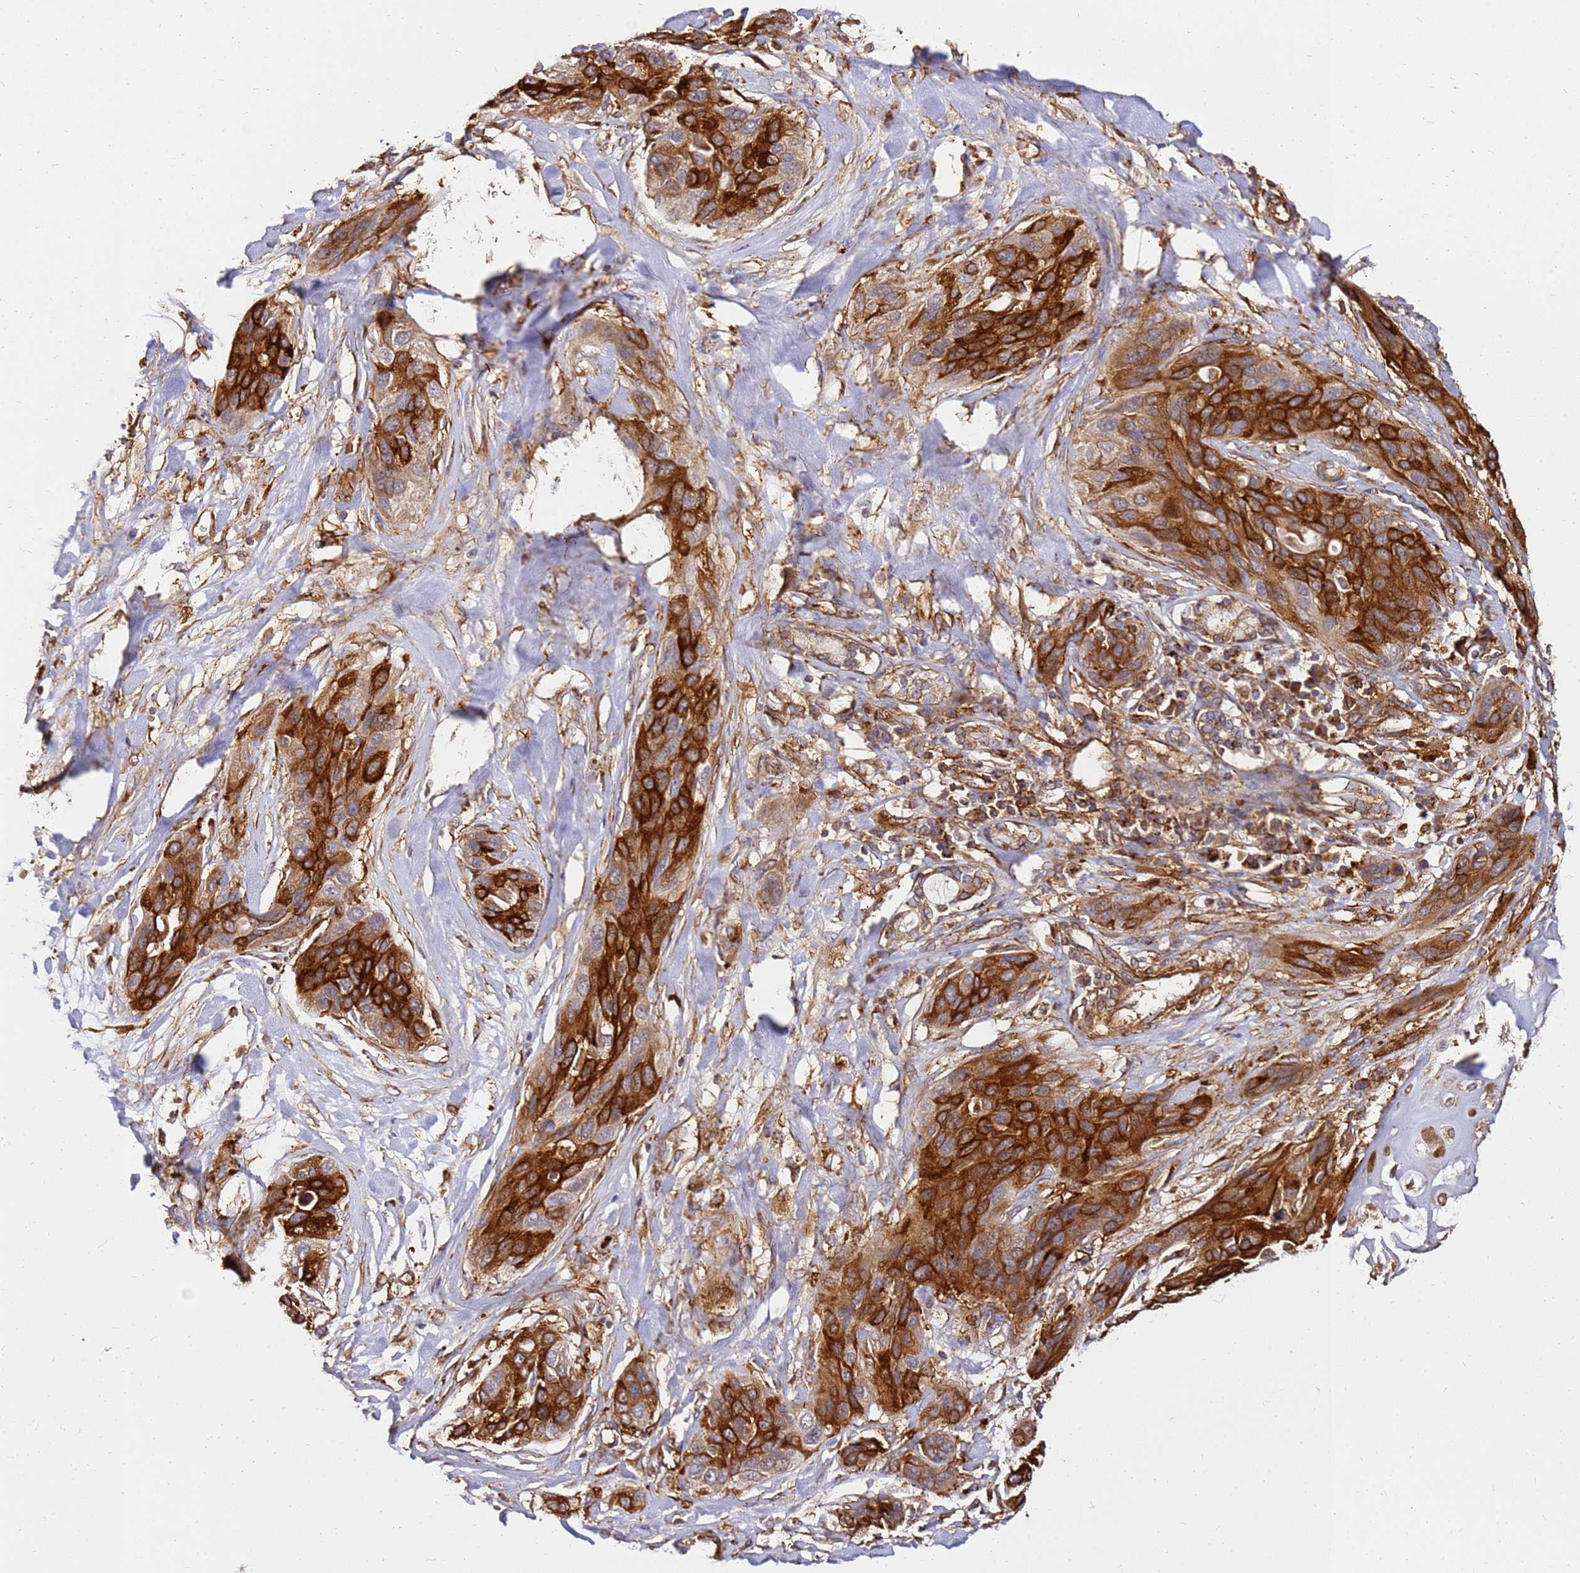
{"staining": {"intensity": "strong", "quantity": ">75%", "location": "cytoplasmic/membranous"}, "tissue": "lung cancer", "cell_type": "Tumor cells", "image_type": "cancer", "snomed": [{"axis": "morphology", "description": "Squamous cell carcinoma, NOS"}, {"axis": "topography", "description": "Lung"}], "caption": "Approximately >75% of tumor cells in squamous cell carcinoma (lung) demonstrate strong cytoplasmic/membranous protein staining as visualized by brown immunohistochemical staining.", "gene": "DVL3", "patient": {"sex": "female", "age": 70}}